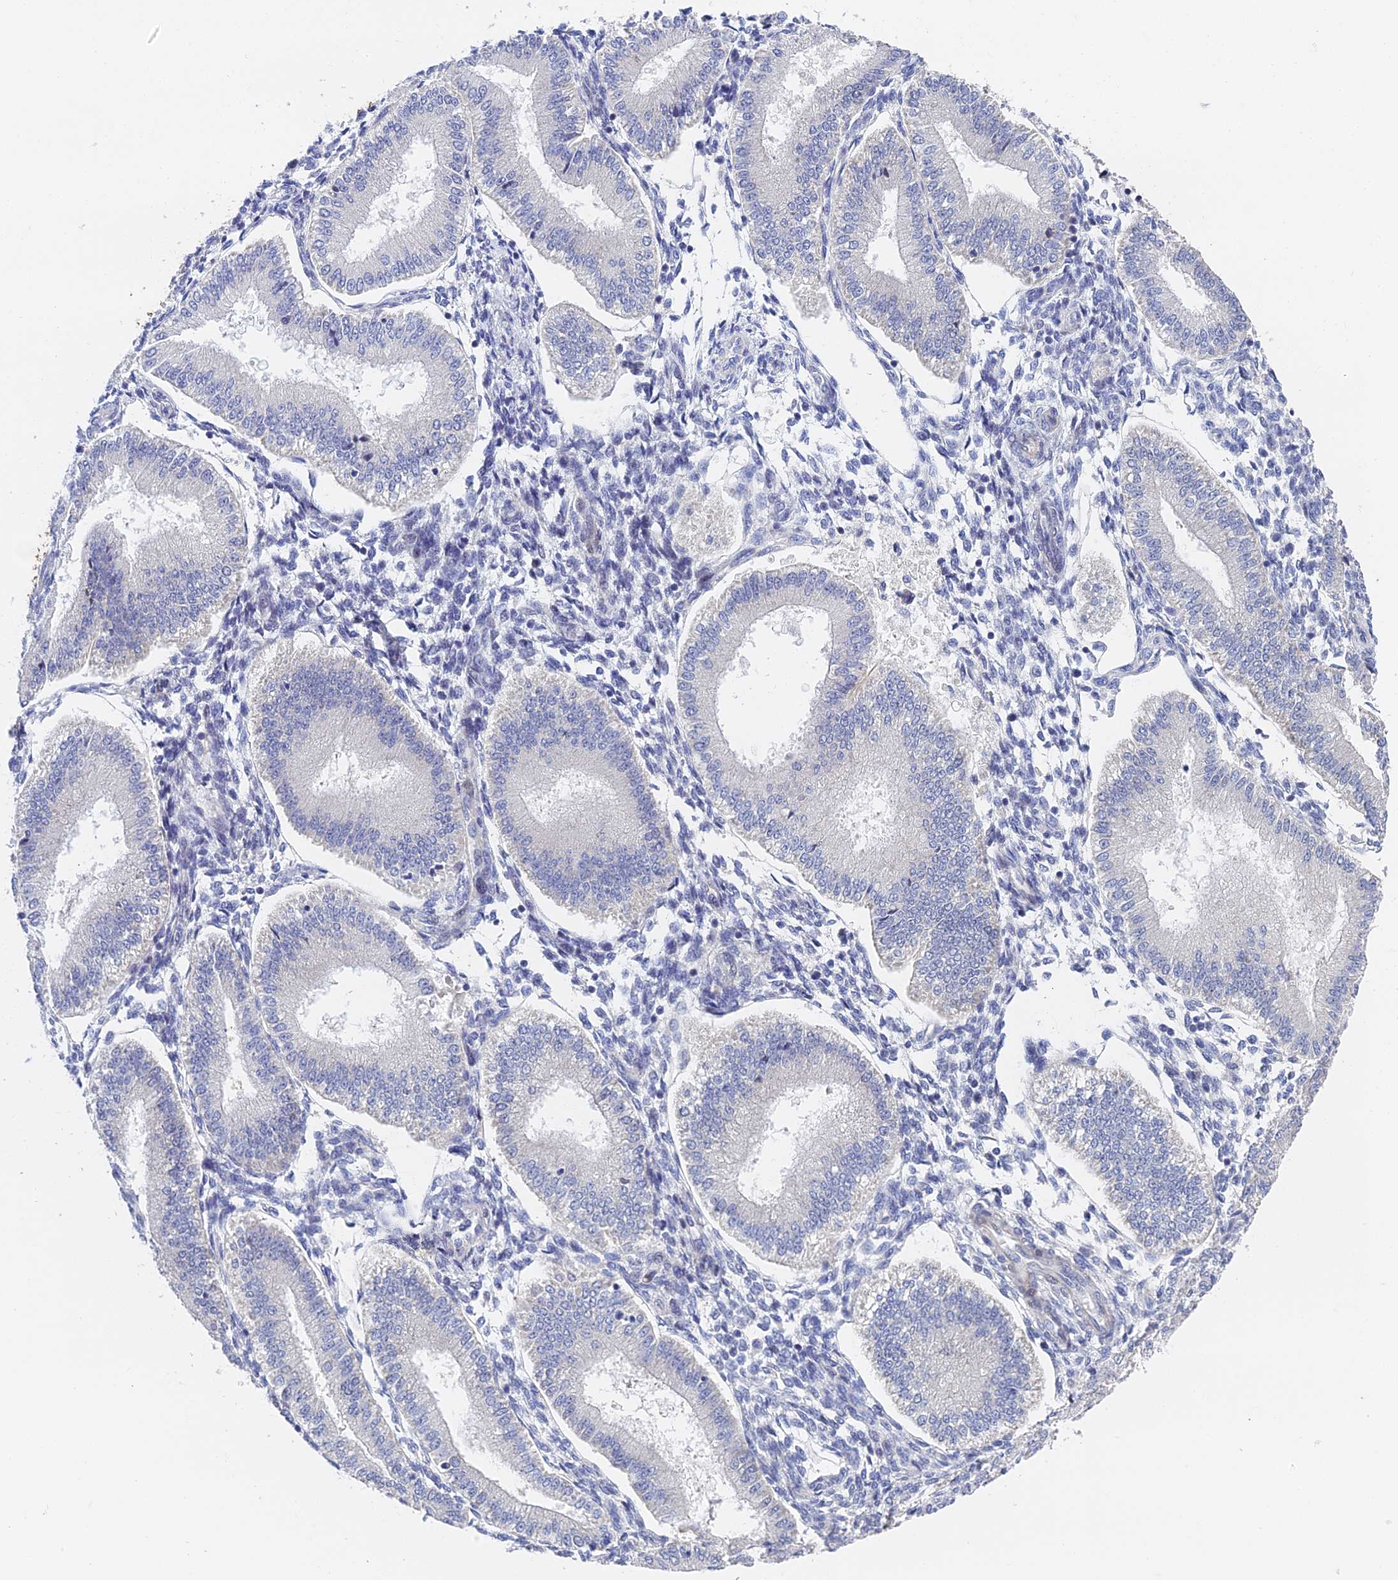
{"staining": {"intensity": "negative", "quantity": "none", "location": "none"}, "tissue": "endometrium", "cell_type": "Cells in endometrial stroma", "image_type": "normal", "snomed": [{"axis": "morphology", "description": "Normal tissue, NOS"}, {"axis": "topography", "description": "Endometrium"}], "caption": "Histopathology image shows no significant protein expression in cells in endometrial stroma of normal endometrium. (Immunohistochemistry, brightfield microscopy, high magnification).", "gene": "ENSG00000268674", "patient": {"sex": "female", "age": 39}}